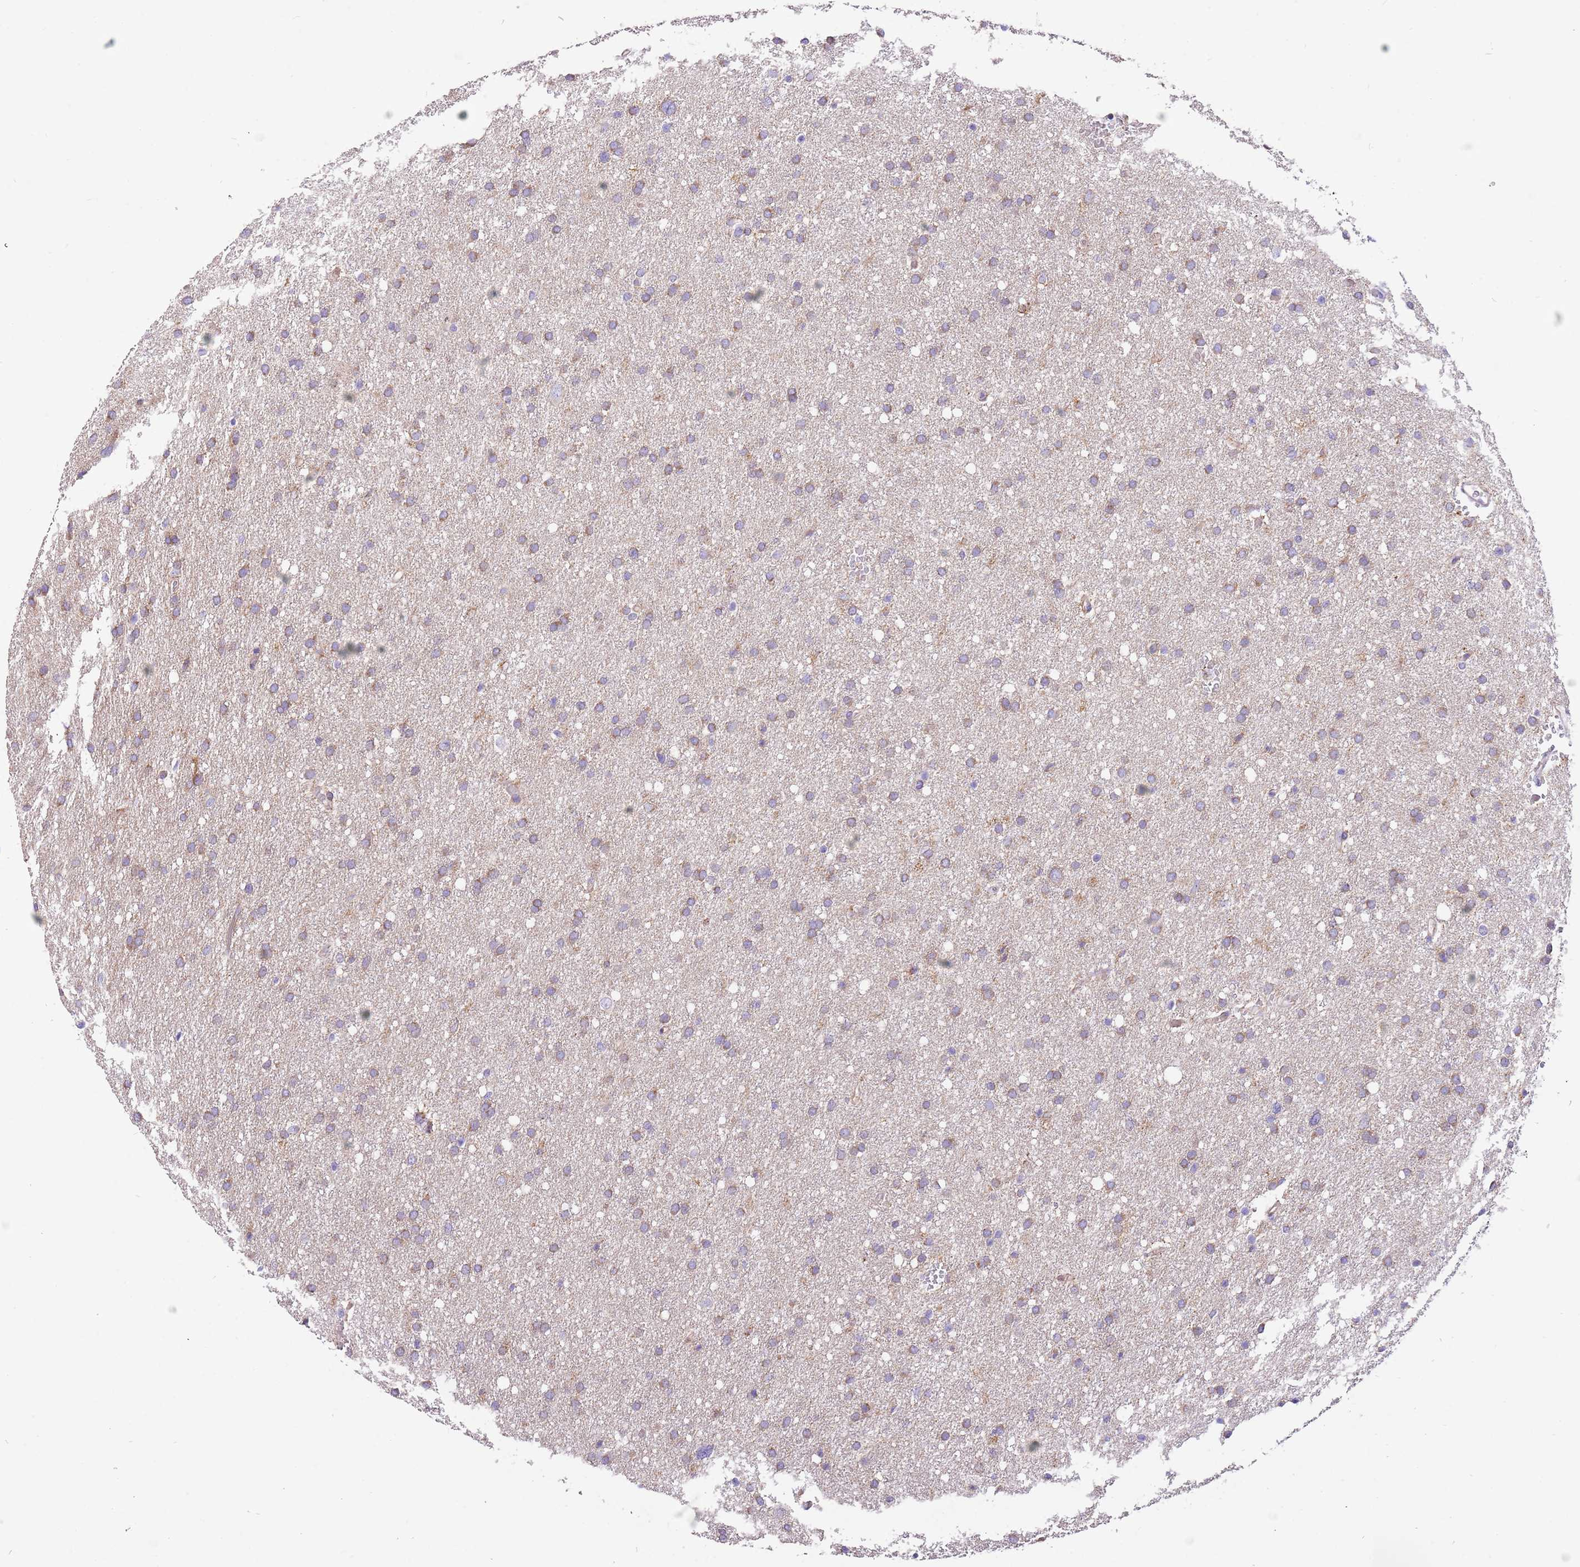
{"staining": {"intensity": "moderate", "quantity": "25%-75%", "location": "cytoplasmic/membranous"}, "tissue": "glioma", "cell_type": "Tumor cells", "image_type": "cancer", "snomed": [{"axis": "morphology", "description": "Glioma, malignant, High grade"}, {"axis": "topography", "description": "Cerebral cortex"}], "caption": "IHC (DAB (3,3'-diaminobenzidine)) staining of glioma shows moderate cytoplasmic/membranous protein positivity in approximately 25%-75% of tumor cells. The staining was performed using DAB to visualize the protein expression in brown, while the nuclei were stained in blue with hematoxylin (Magnification: 20x).", "gene": "SERINC3", "patient": {"sex": "female", "age": 36}}